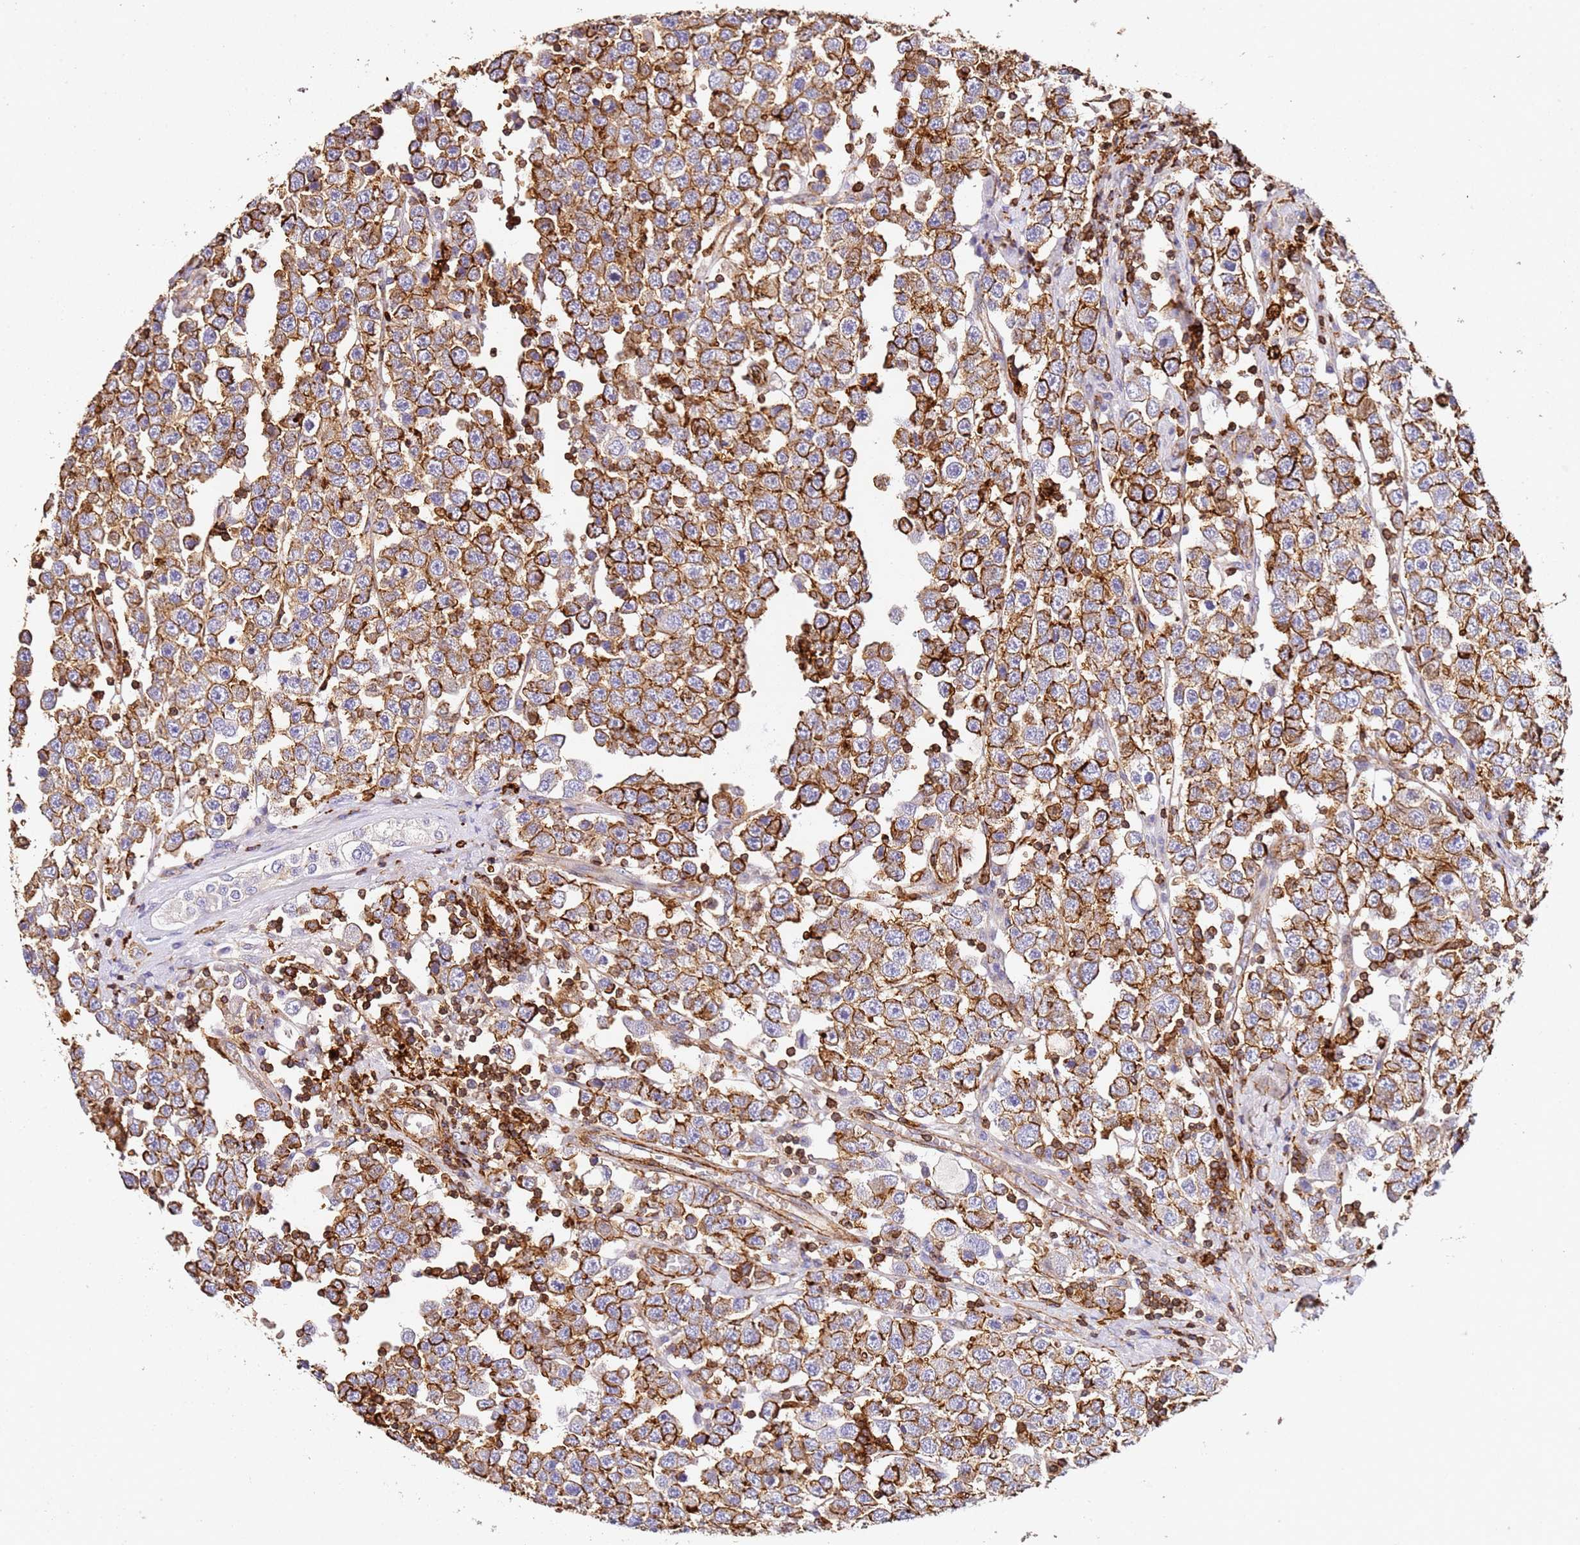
{"staining": {"intensity": "strong", "quantity": ">75%", "location": "cytoplasmic/membranous"}, "tissue": "testis cancer", "cell_type": "Tumor cells", "image_type": "cancer", "snomed": [{"axis": "morphology", "description": "Seminoma, NOS"}, {"axis": "topography", "description": "Testis"}], "caption": "Human testis cancer (seminoma) stained with a brown dye shows strong cytoplasmic/membranous positive positivity in about >75% of tumor cells.", "gene": "ZNF671", "patient": {"sex": "male", "age": 28}}